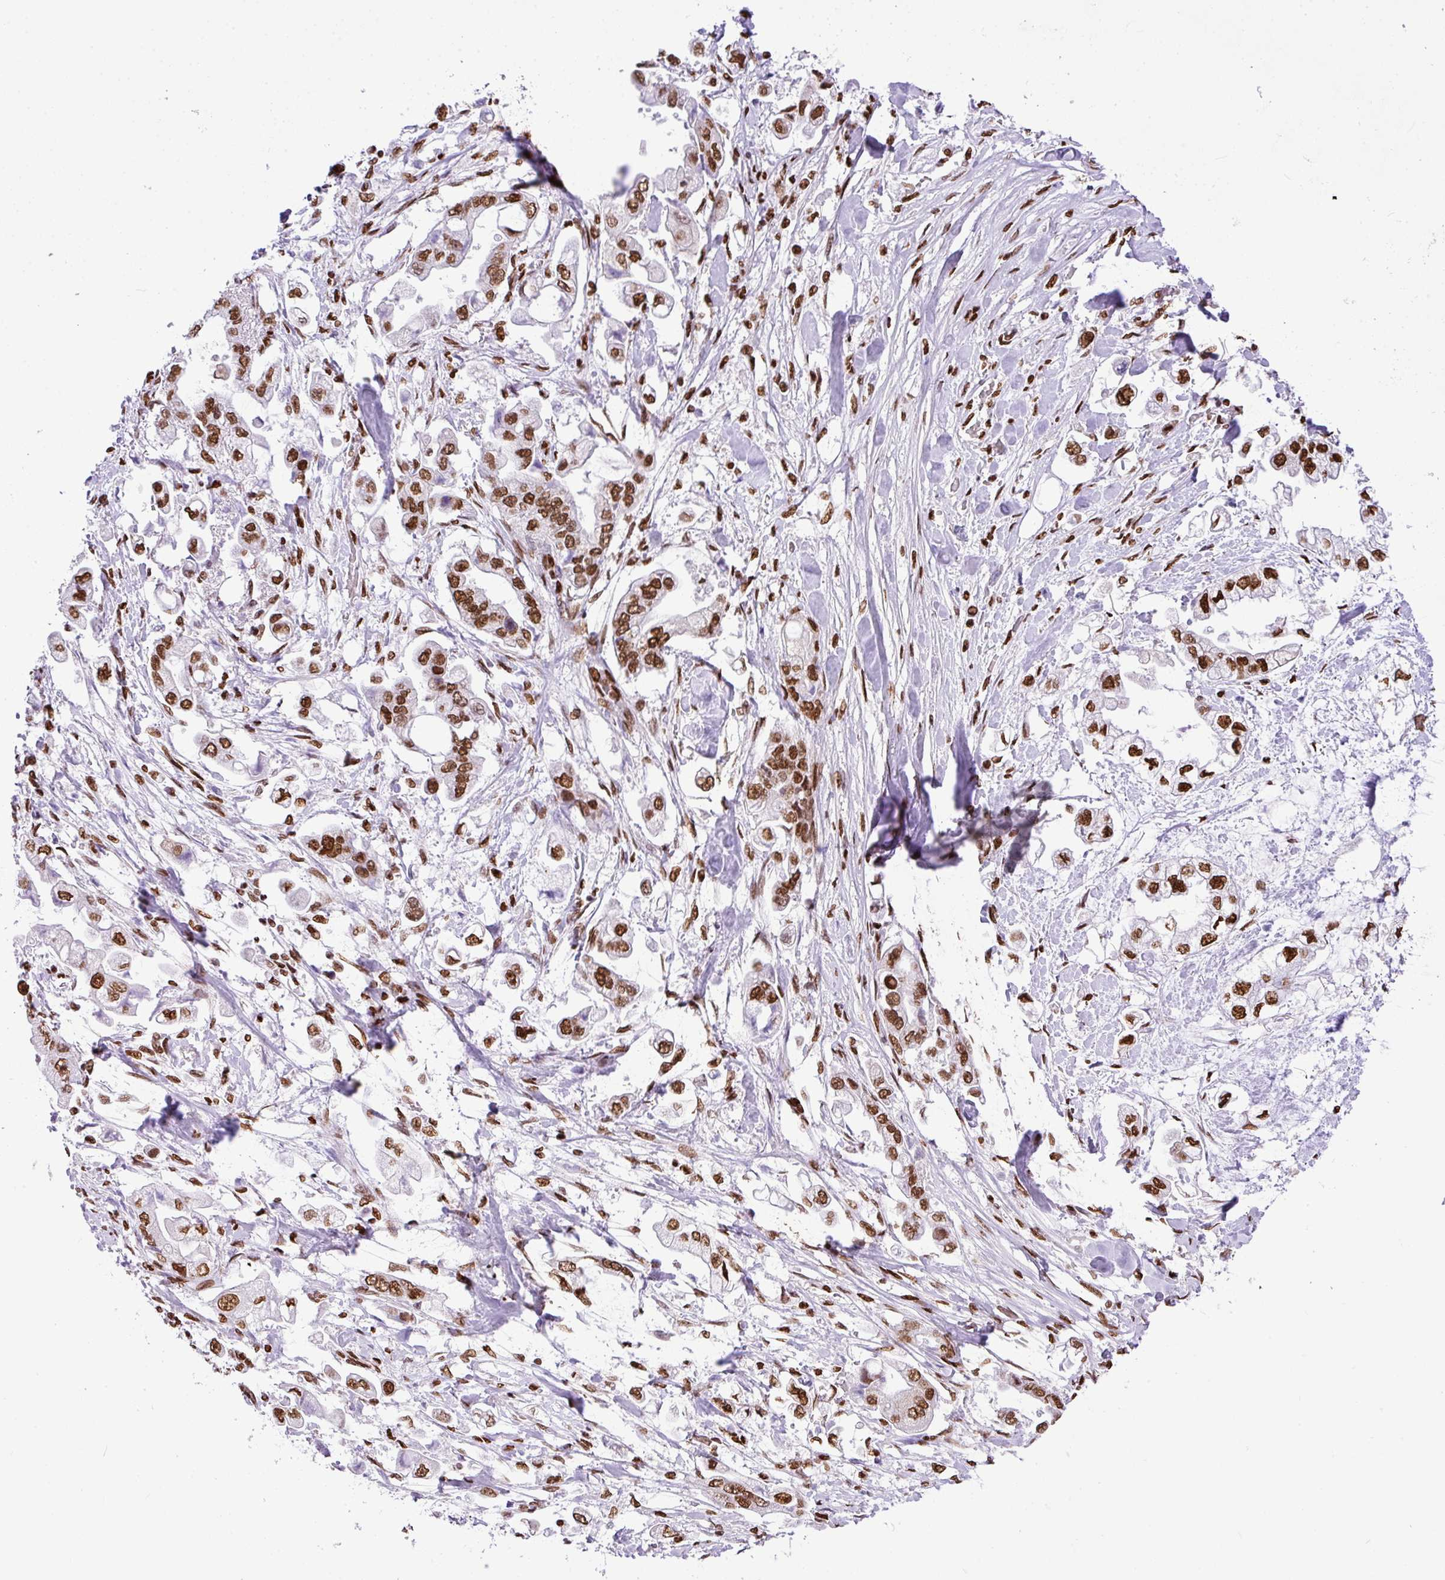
{"staining": {"intensity": "moderate", "quantity": ">75%", "location": "nuclear"}, "tissue": "stomach cancer", "cell_type": "Tumor cells", "image_type": "cancer", "snomed": [{"axis": "morphology", "description": "Adenocarcinoma, NOS"}, {"axis": "topography", "description": "Stomach"}], "caption": "Immunohistochemical staining of stomach cancer (adenocarcinoma) shows moderate nuclear protein staining in approximately >75% of tumor cells.", "gene": "RARG", "patient": {"sex": "male", "age": 62}}